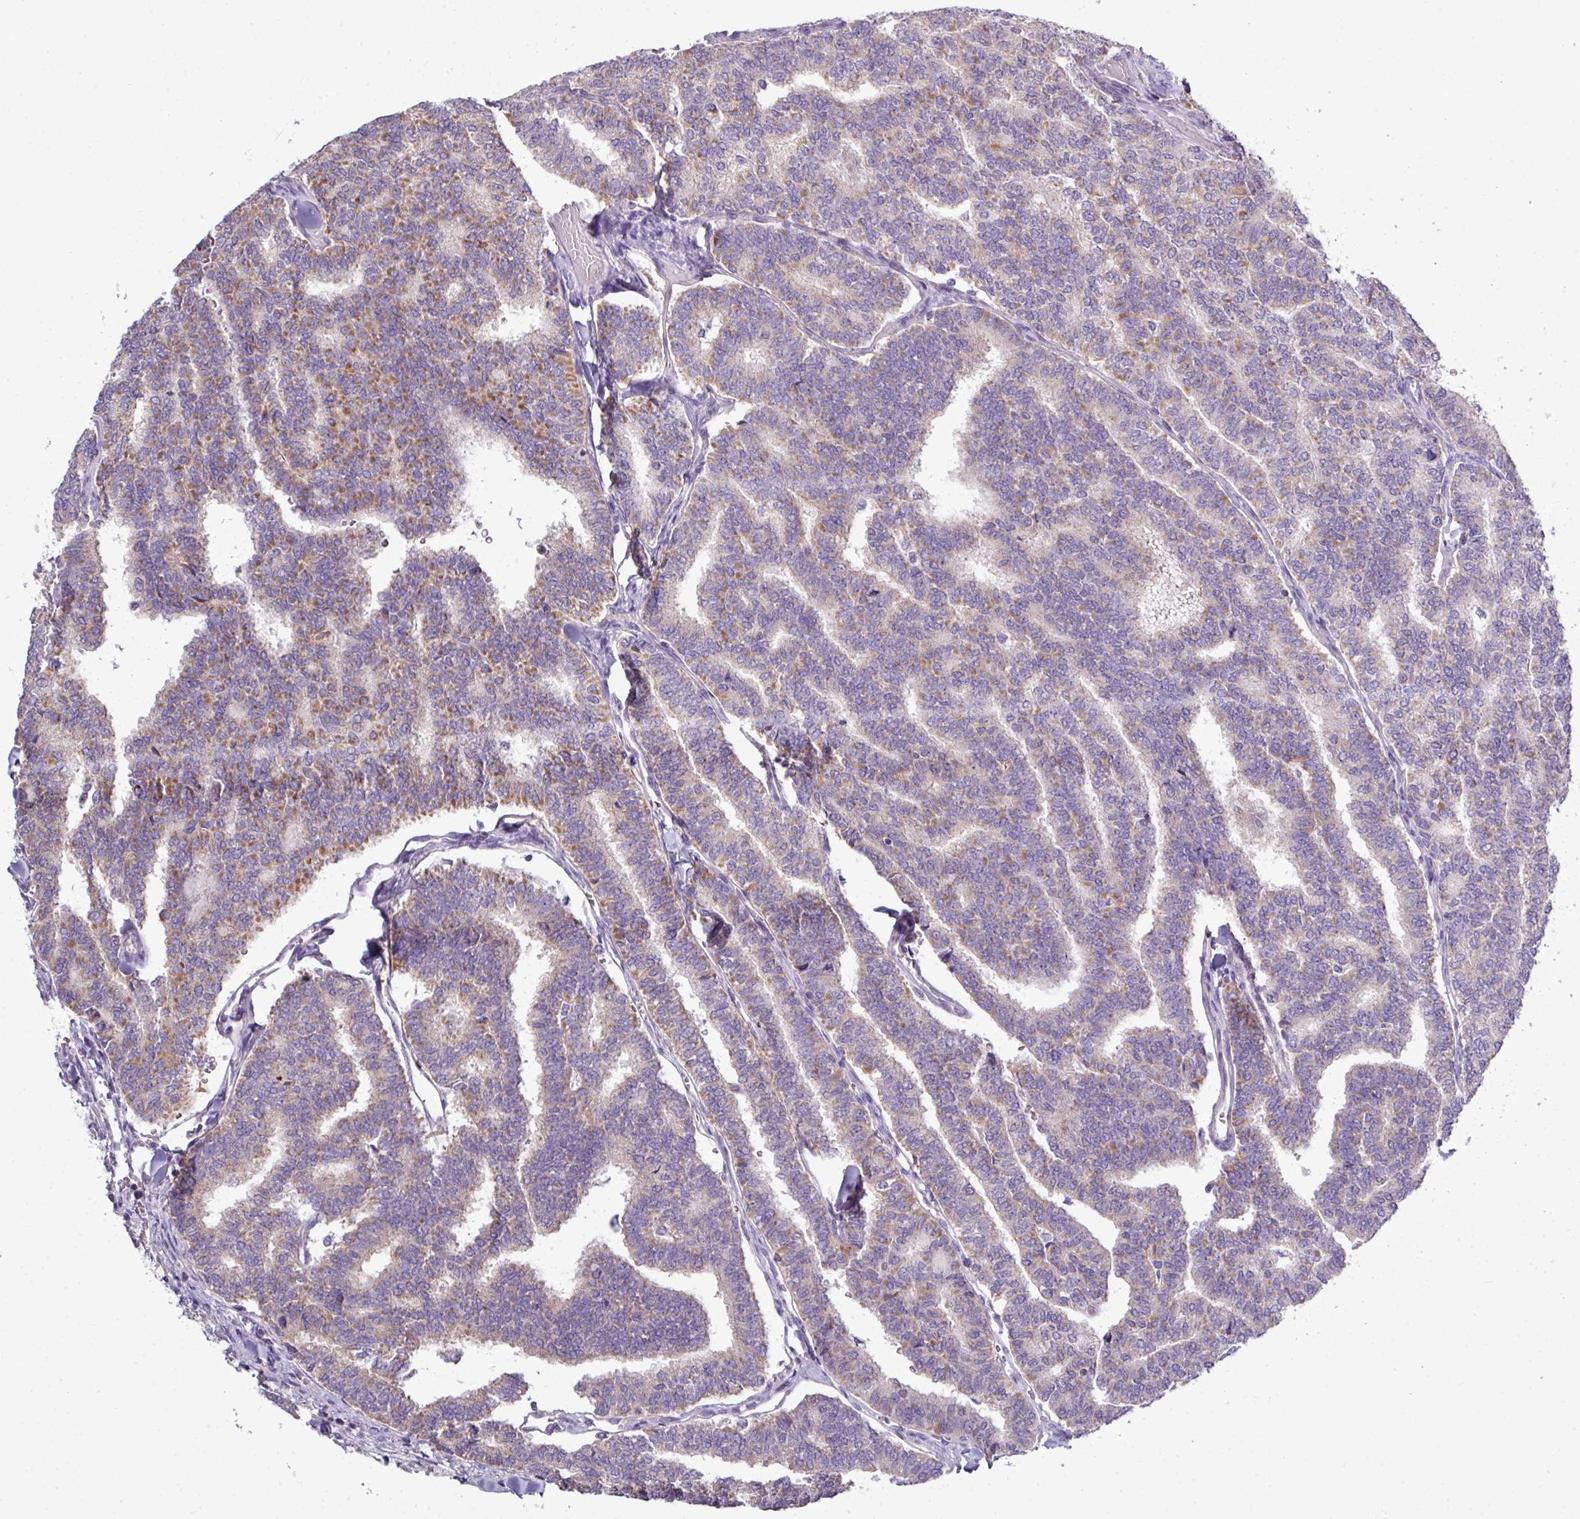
{"staining": {"intensity": "moderate", "quantity": "25%-75%", "location": "cytoplasmic/membranous"}, "tissue": "thyroid cancer", "cell_type": "Tumor cells", "image_type": "cancer", "snomed": [{"axis": "morphology", "description": "Papillary adenocarcinoma, NOS"}, {"axis": "topography", "description": "Thyroid gland"}], "caption": "The immunohistochemical stain highlights moderate cytoplasmic/membranous staining in tumor cells of thyroid cancer (papillary adenocarcinoma) tissue.", "gene": "AGAP5", "patient": {"sex": "female", "age": 35}}